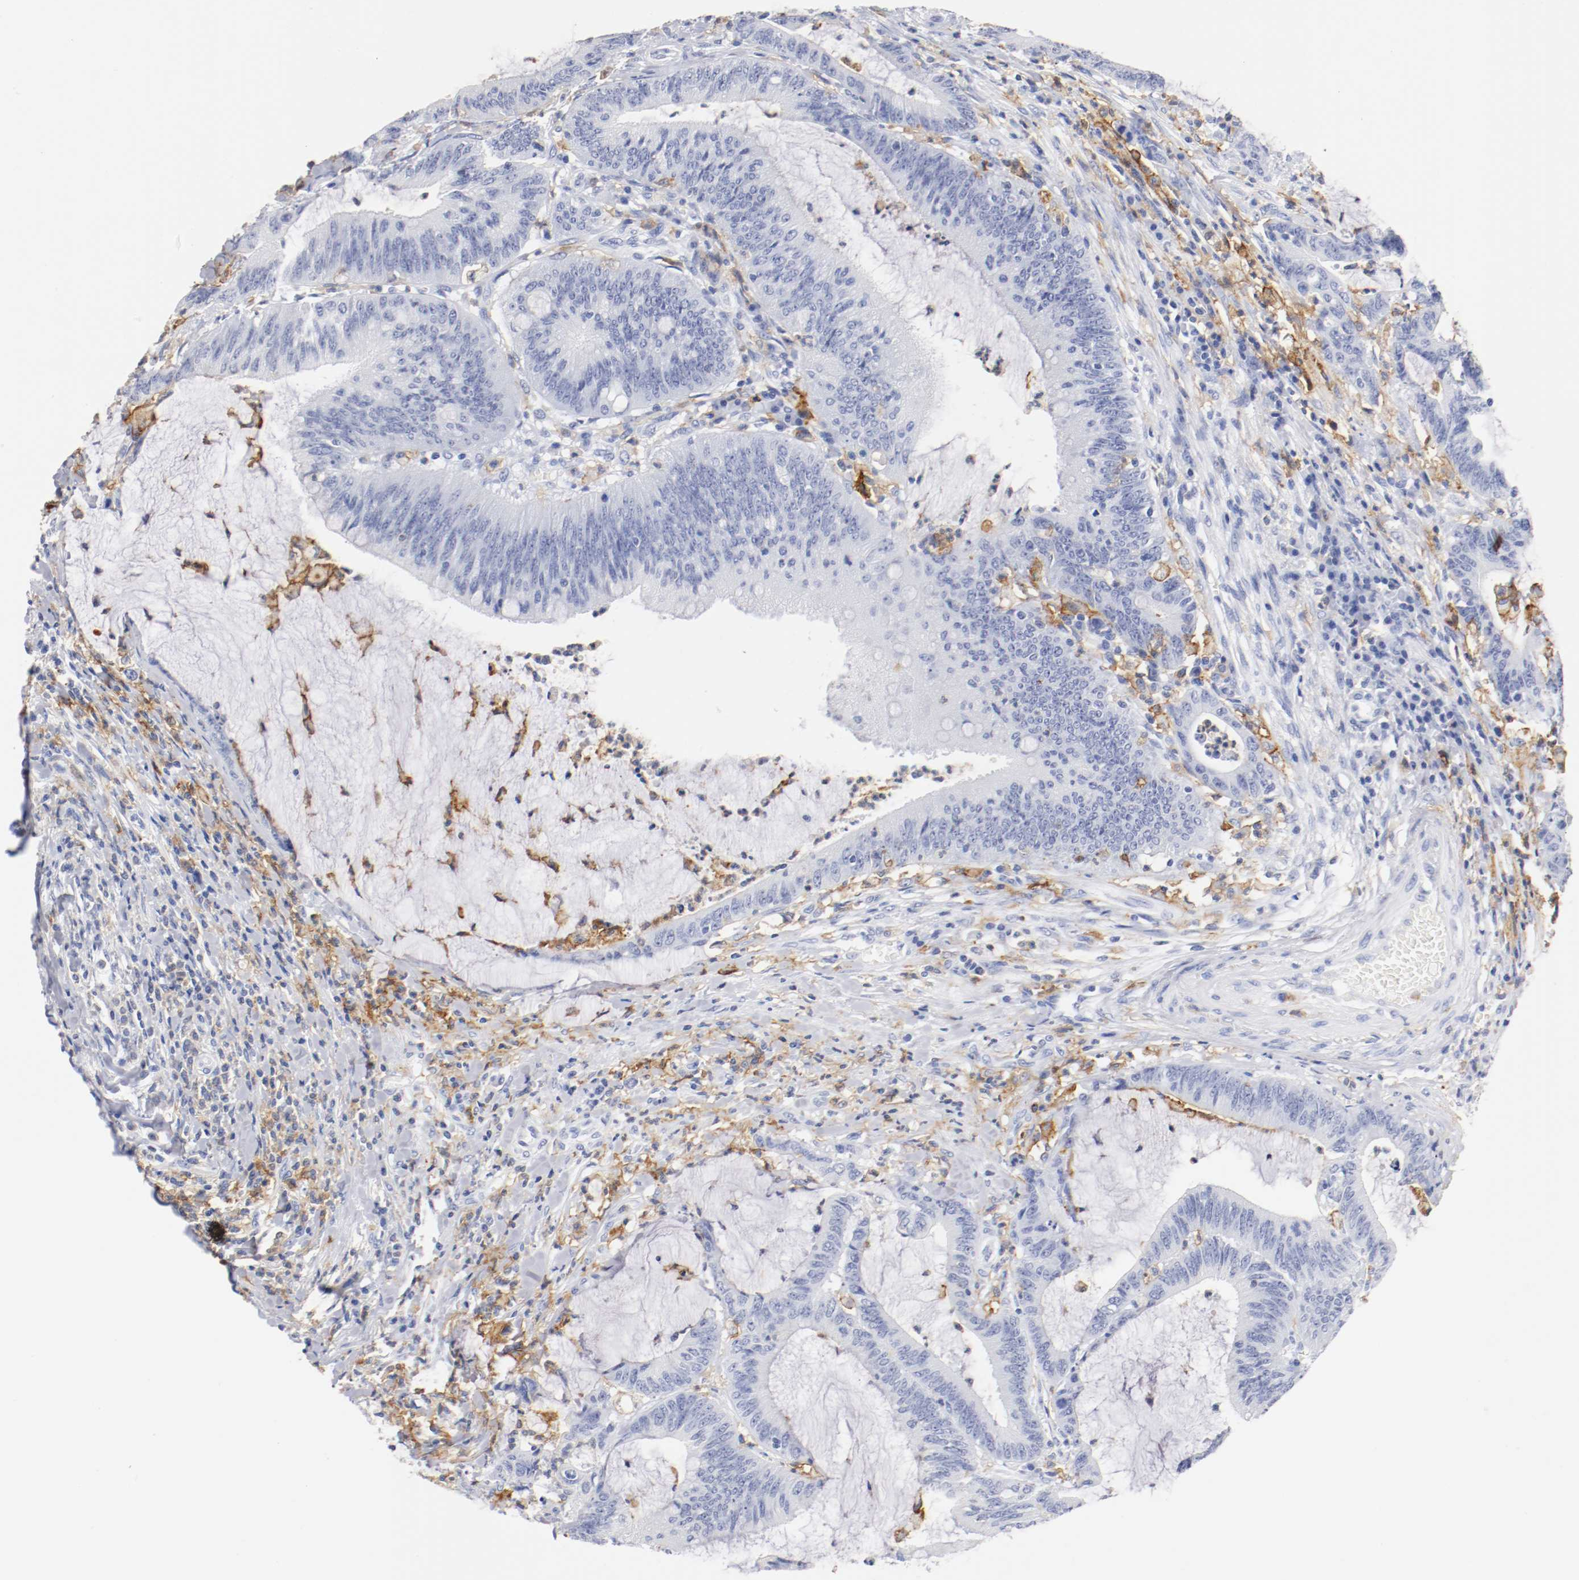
{"staining": {"intensity": "negative", "quantity": "none", "location": "none"}, "tissue": "colorectal cancer", "cell_type": "Tumor cells", "image_type": "cancer", "snomed": [{"axis": "morphology", "description": "Adenocarcinoma, NOS"}, {"axis": "topography", "description": "Rectum"}], "caption": "Tumor cells are negative for brown protein staining in colorectal cancer. The staining is performed using DAB brown chromogen with nuclei counter-stained in using hematoxylin.", "gene": "ITGAX", "patient": {"sex": "female", "age": 66}}